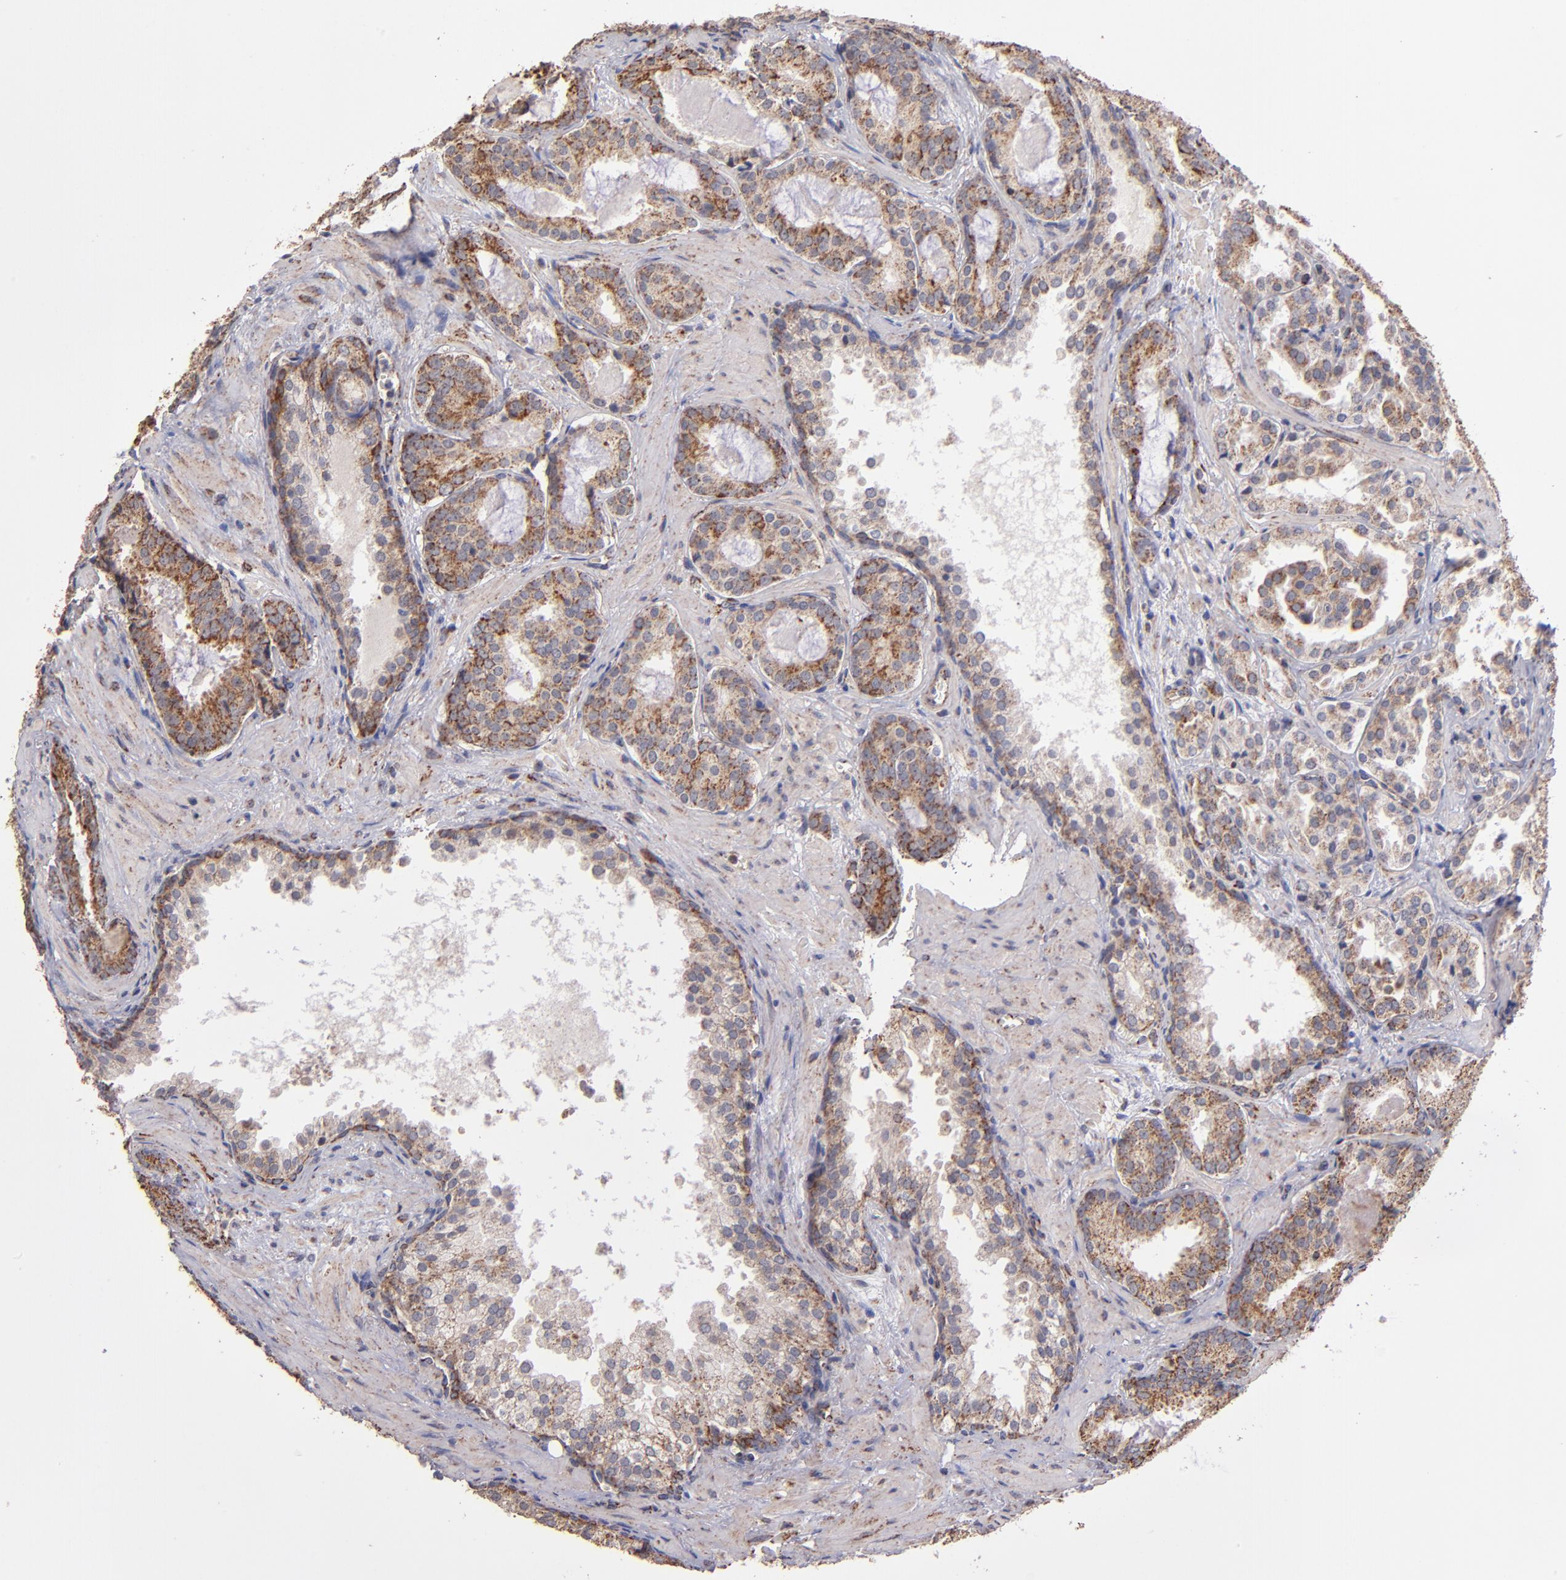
{"staining": {"intensity": "moderate", "quantity": ">75%", "location": "cytoplasmic/membranous"}, "tissue": "prostate cancer", "cell_type": "Tumor cells", "image_type": "cancer", "snomed": [{"axis": "morphology", "description": "Adenocarcinoma, Medium grade"}, {"axis": "topography", "description": "Prostate"}], "caption": "The immunohistochemical stain labels moderate cytoplasmic/membranous expression in tumor cells of prostate cancer (adenocarcinoma (medium-grade)) tissue.", "gene": "DLST", "patient": {"sex": "male", "age": 64}}